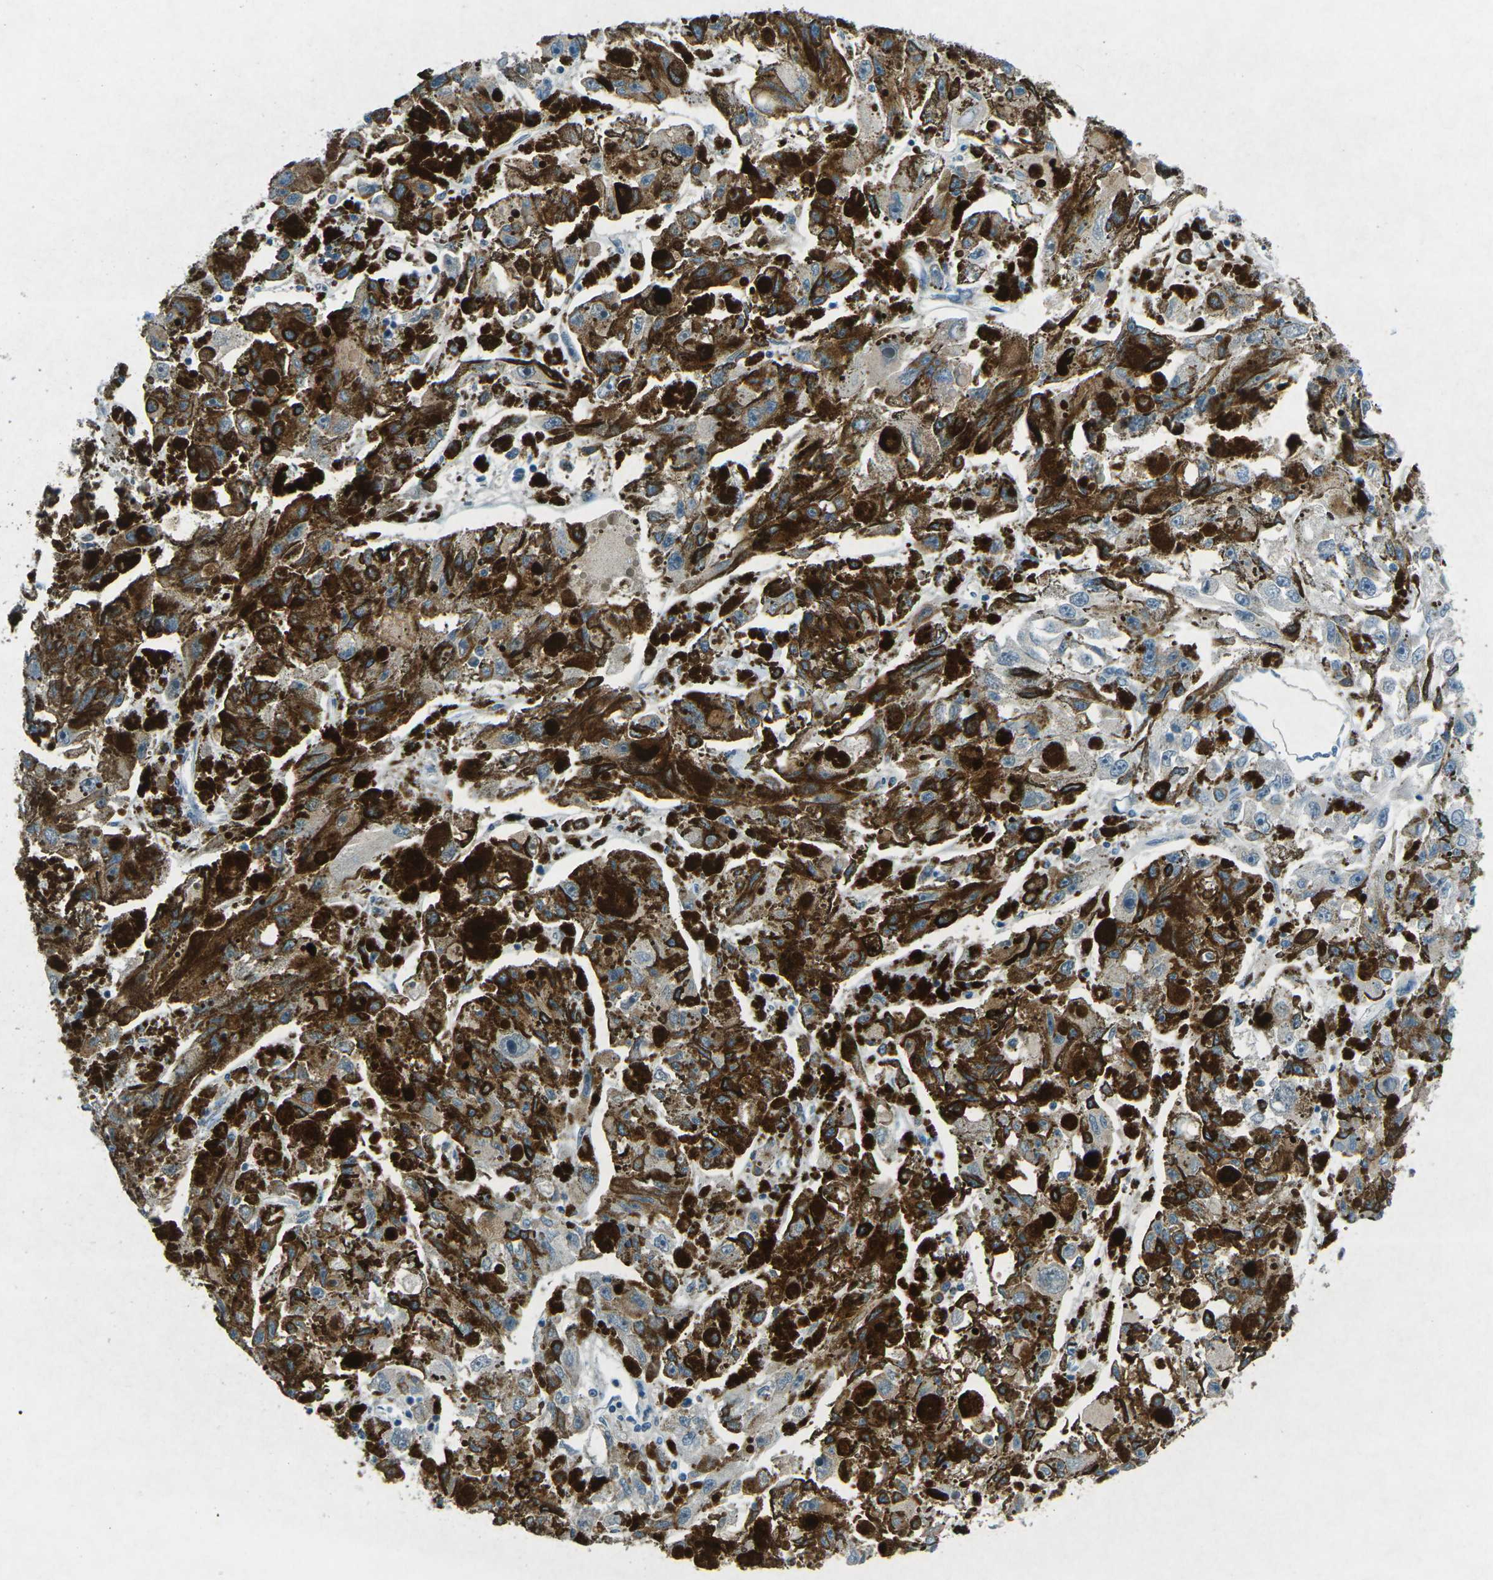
{"staining": {"intensity": "negative", "quantity": "none", "location": "none"}, "tissue": "melanoma", "cell_type": "Tumor cells", "image_type": "cancer", "snomed": [{"axis": "morphology", "description": "Malignant melanoma, NOS"}, {"axis": "topography", "description": "Skin"}], "caption": "The immunohistochemistry histopathology image has no significant staining in tumor cells of malignant melanoma tissue.", "gene": "PRKCA", "patient": {"sex": "female", "age": 104}}